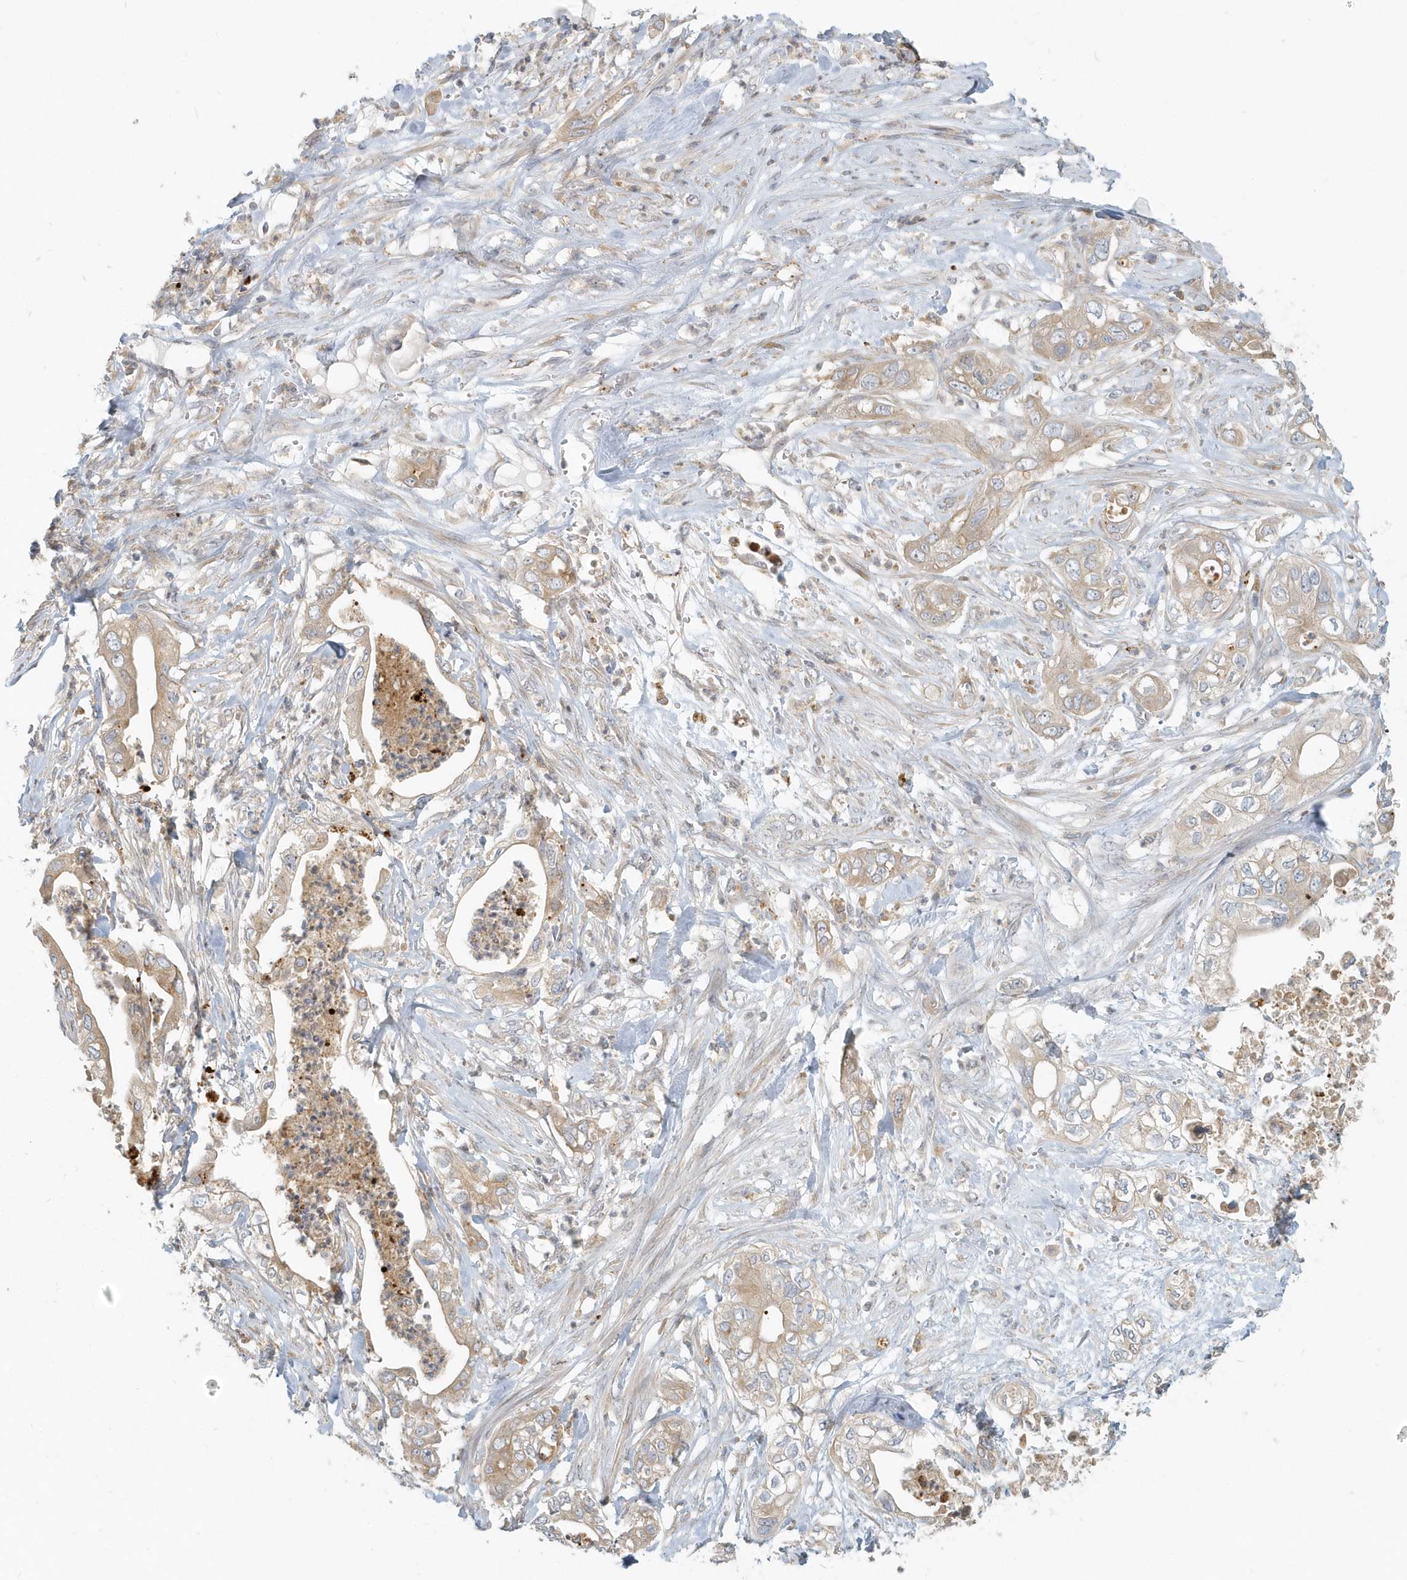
{"staining": {"intensity": "weak", "quantity": ">75%", "location": "cytoplasmic/membranous"}, "tissue": "pancreatic cancer", "cell_type": "Tumor cells", "image_type": "cancer", "snomed": [{"axis": "morphology", "description": "Adenocarcinoma, NOS"}, {"axis": "topography", "description": "Pancreas"}], "caption": "This image displays immunohistochemistry (IHC) staining of pancreatic cancer, with low weak cytoplasmic/membranous staining in about >75% of tumor cells.", "gene": "NAPB", "patient": {"sex": "female", "age": 78}}